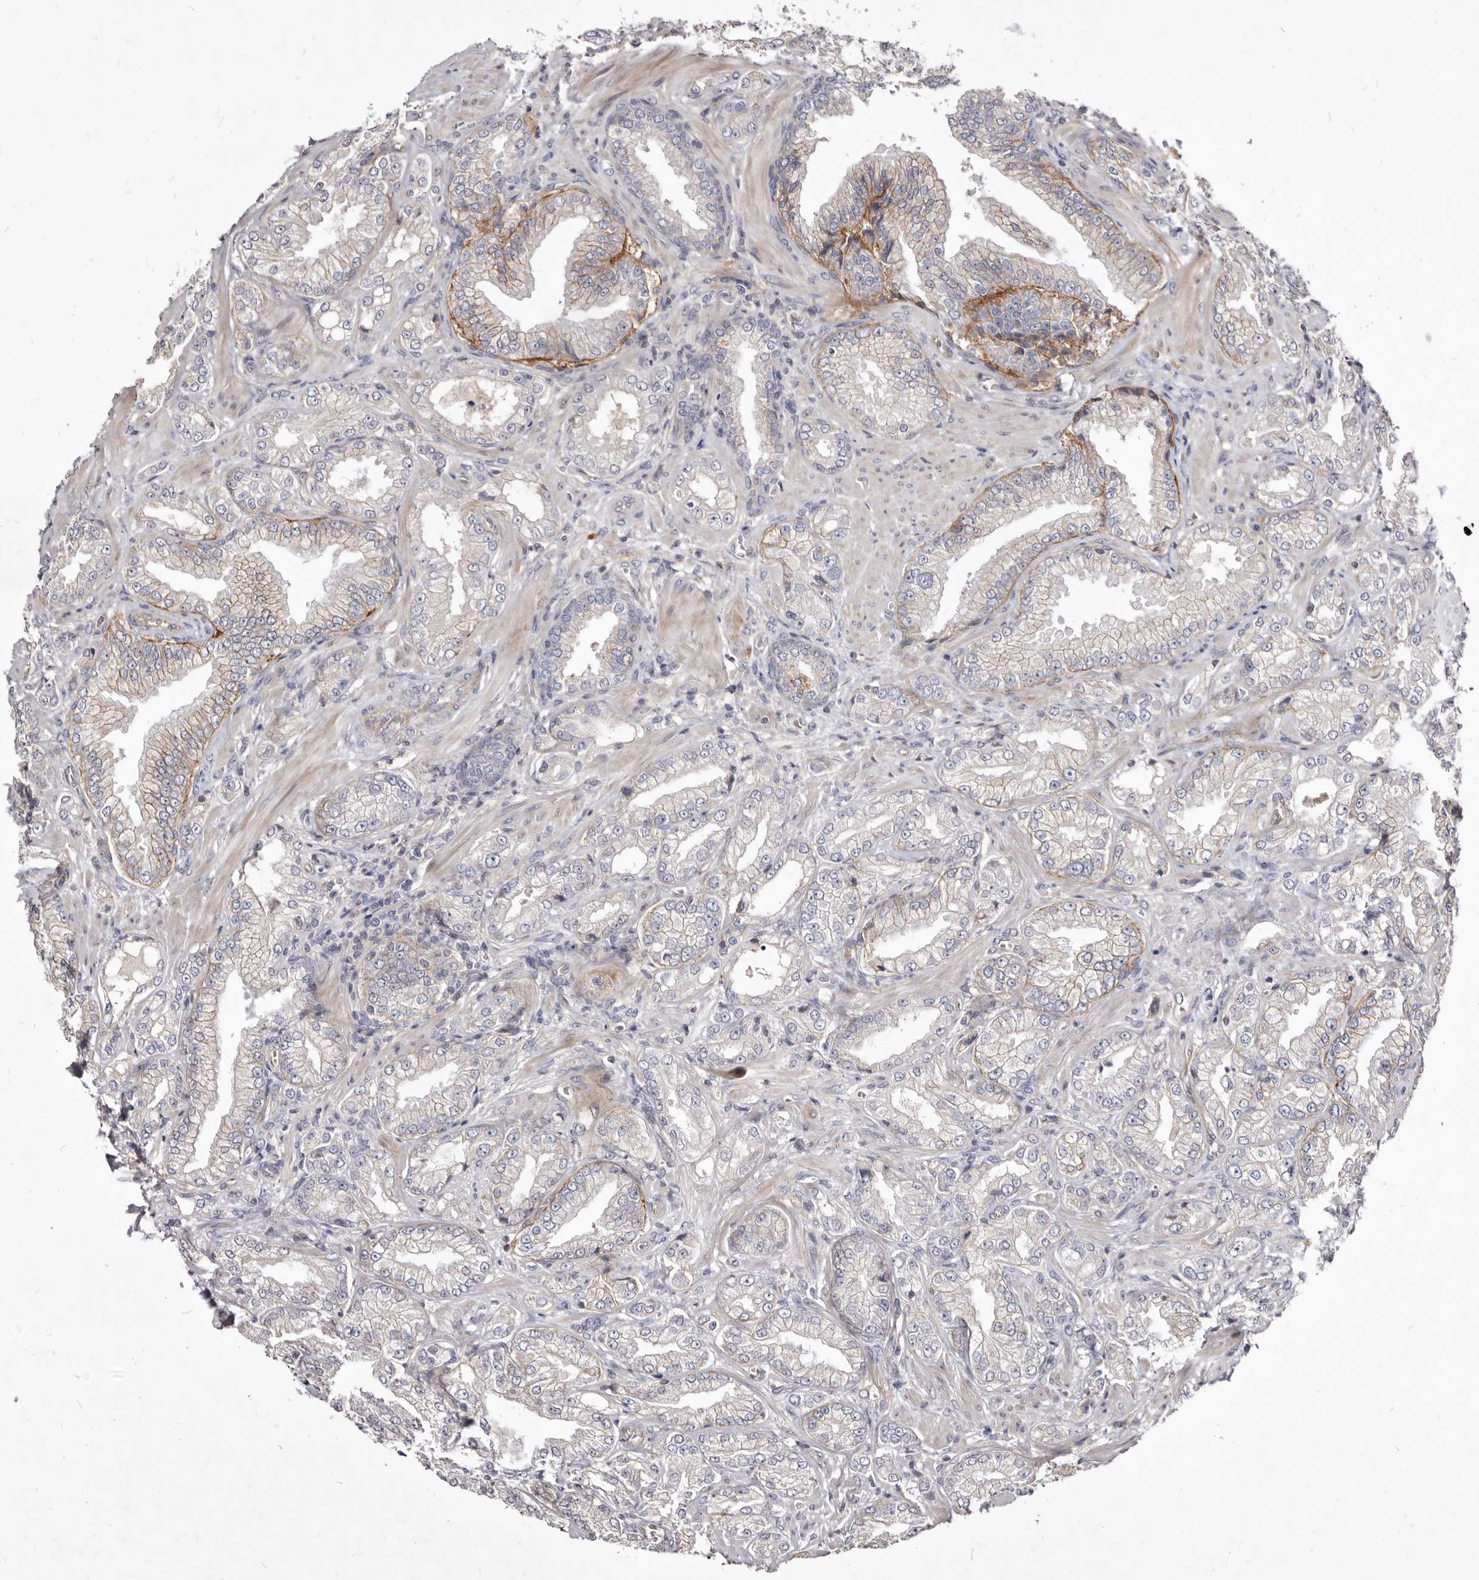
{"staining": {"intensity": "weak", "quantity": "<25%", "location": "cytoplasmic/membranous"}, "tissue": "prostate cancer", "cell_type": "Tumor cells", "image_type": "cancer", "snomed": [{"axis": "morphology", "description": "Adenocarcinoma, Low grade"}, {"axis": "topography", "description": "Prostate"}], "caption": "The histopathology image demonstrates no staining of tumor cells in prostate cancer (adenocarcinoma (low-grade)). Brightfield microscopy of immunohistochemistry stained with DAB (3,3'-diaminobenzidine) (brown) and hematoxylin (blue), captured at high magnification.", "gene": "FAS", "patient": {"sex": "male", "age": 62}}